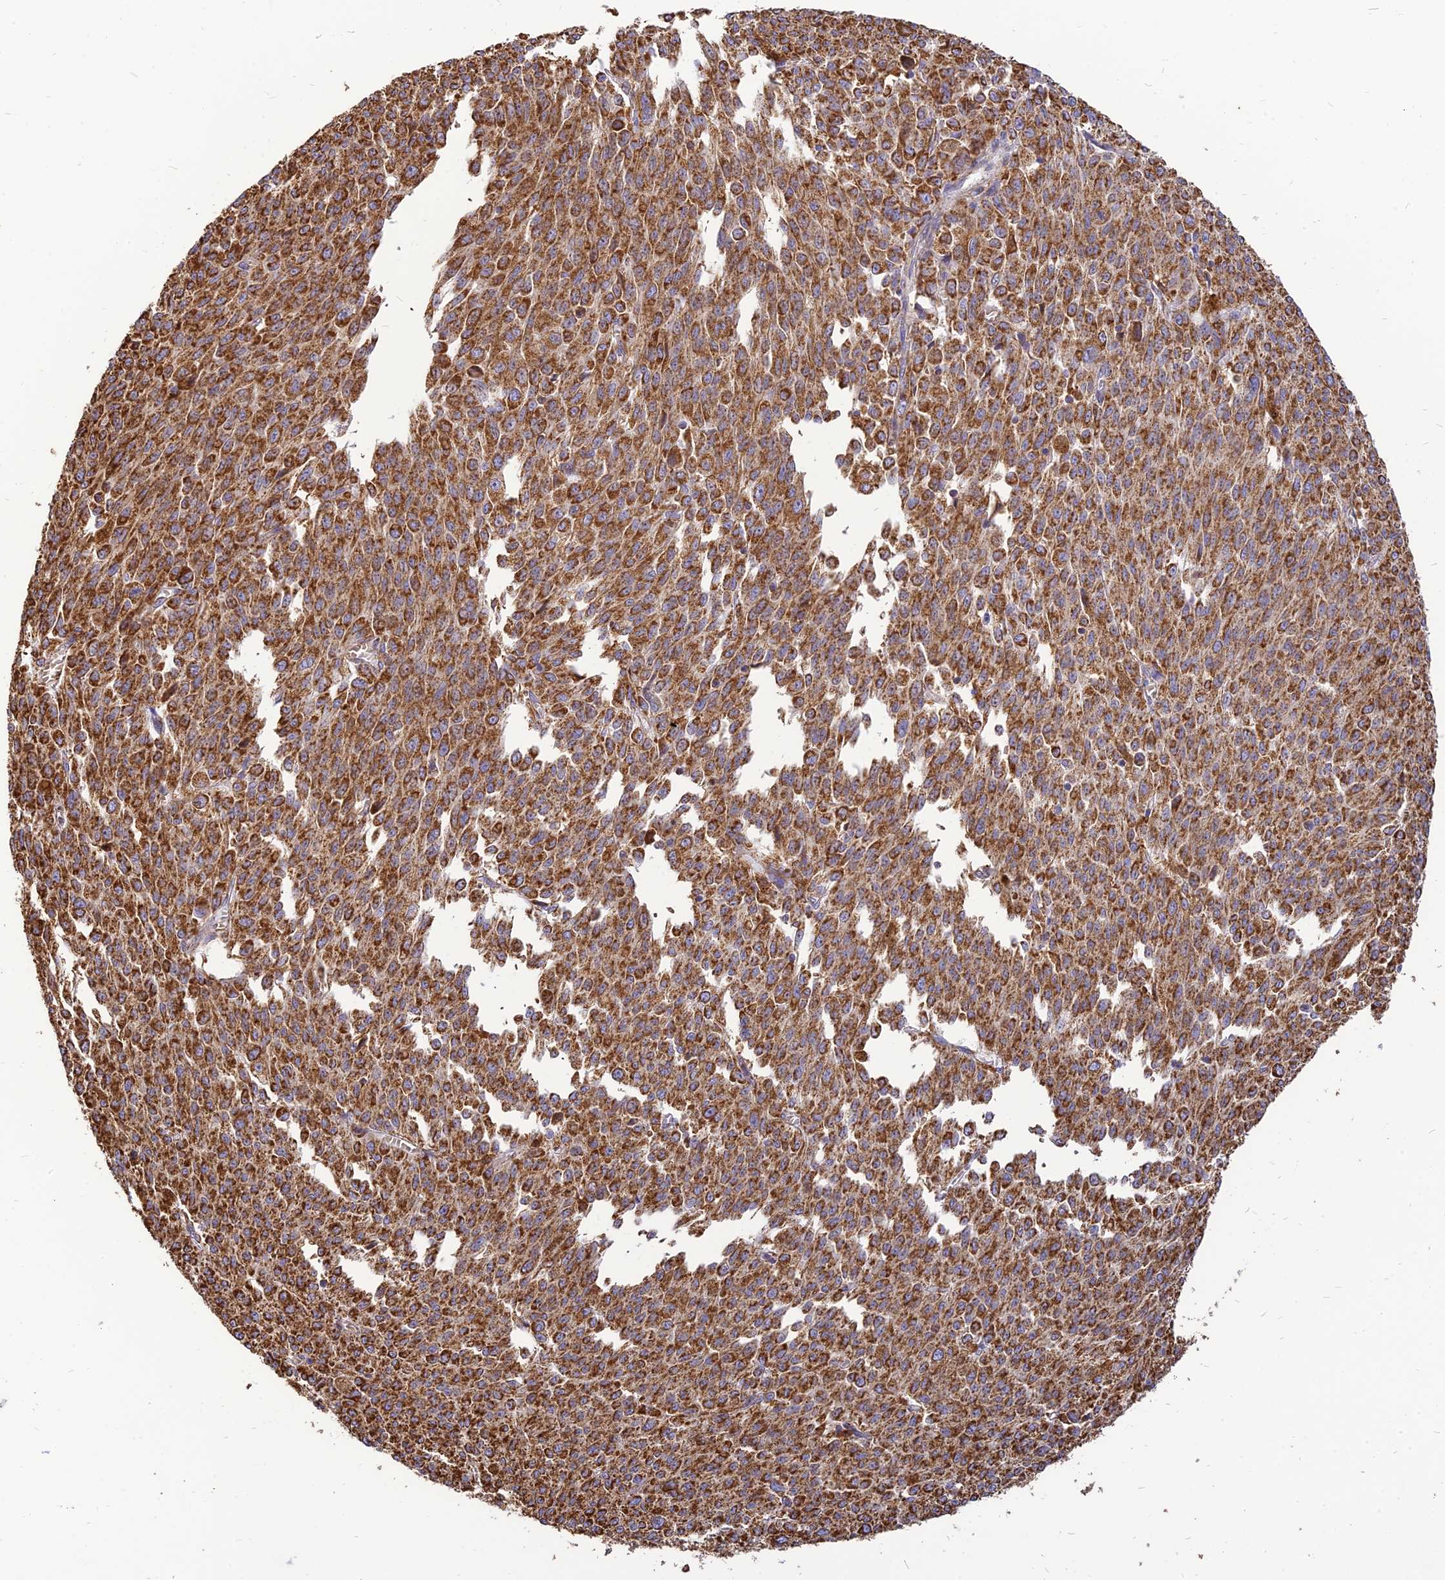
{"staining": {"intensity": "strong", "quantity": ">75%", "location": "cytoplasmic/membranous"}, "tissue": "melanoma", "cell_type": "Tumor cells", "image_type": "cancer", "snomed": [{"axis": "morphology", "description": "Malignant melanoma, NOS"}, {"axis": "topography", "description": "Skin"}], "caption": "The image shows a brown stain indicating the presence of a protein in the cytoplasmic/membranous of tumor cells in melanoma. (DAB IHC with brightfield microscopy, high magnification).", "gene": "THUMPD2", "patient": {"sex": "female", "age": 52}}